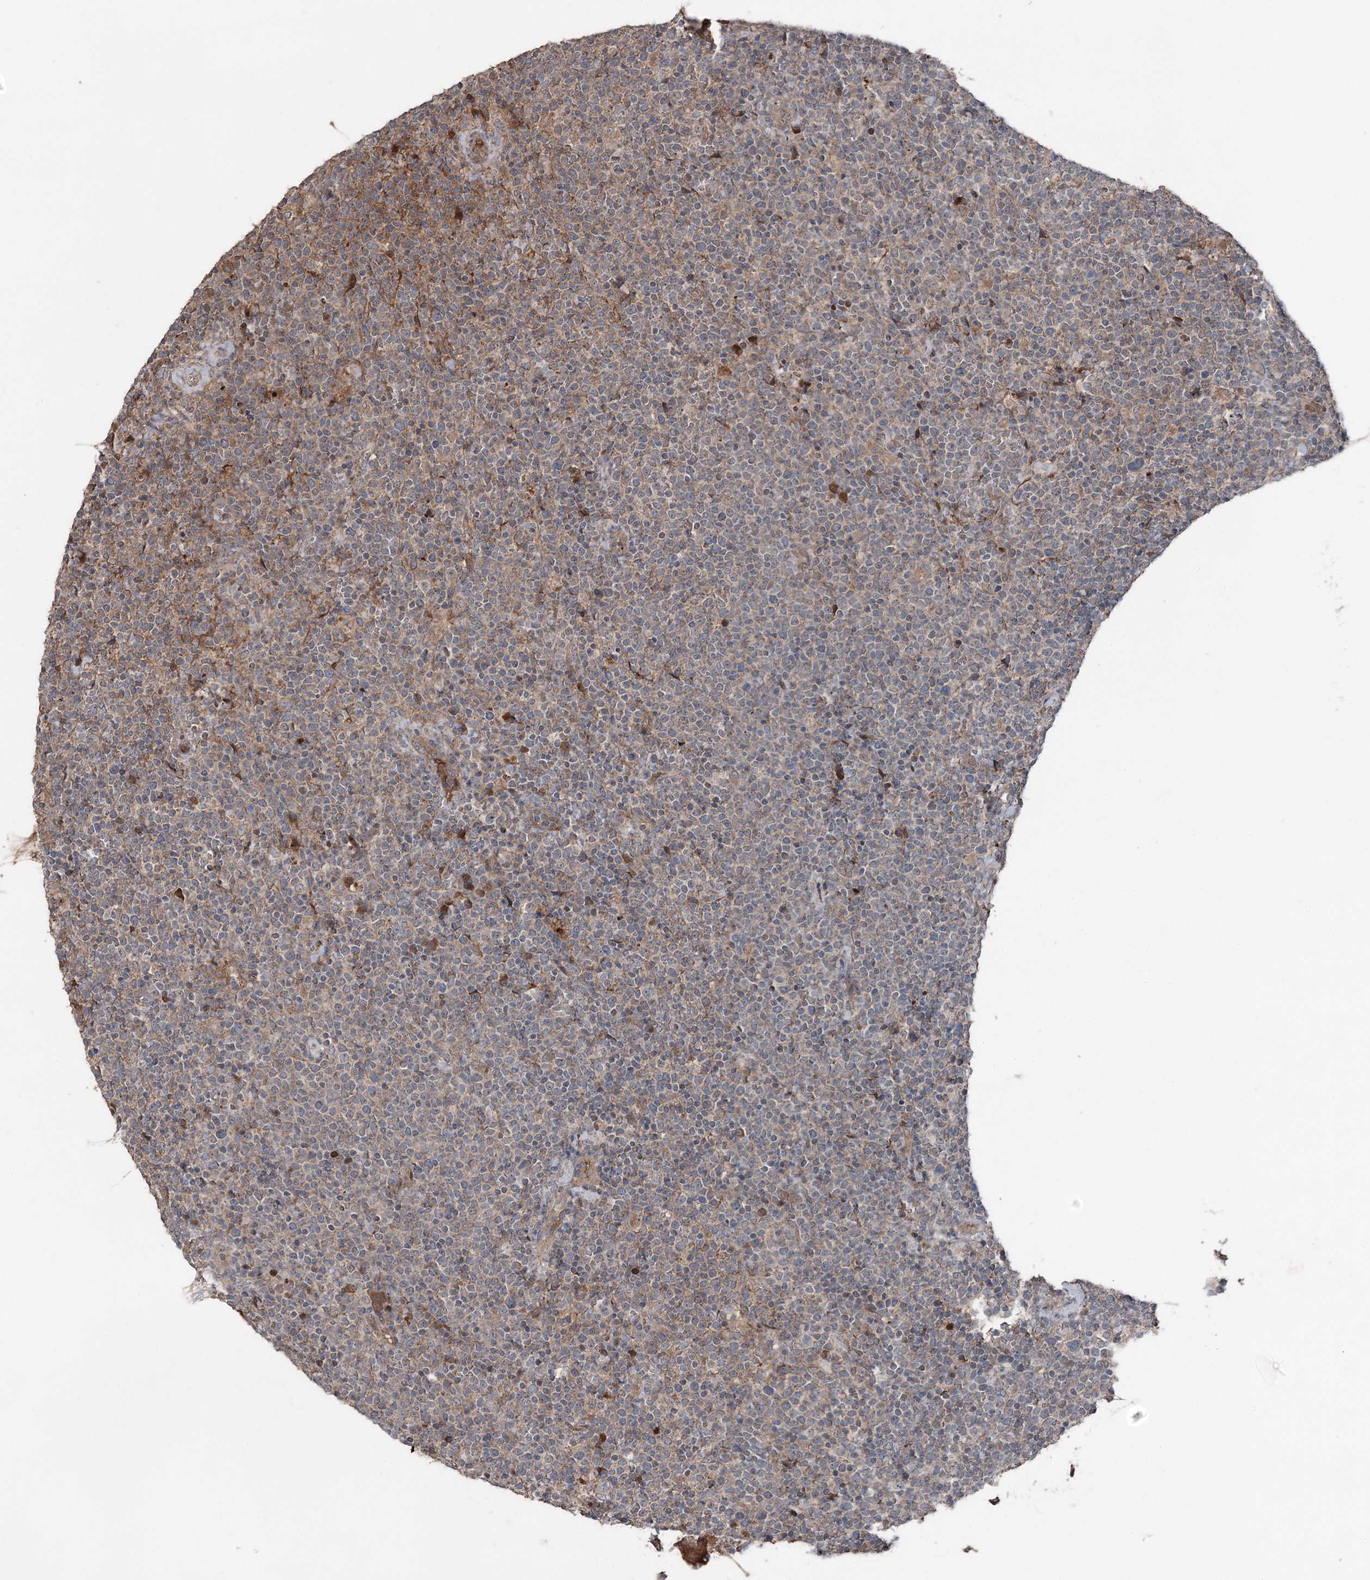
{"staining": {"intensity": "weak", "quantity": "25%-75%", "location": "cytoplasmic/membranous"}, "tissue": "lymphoma", "cell_type": "Tumor cells", "image_type": "cancer", "snomed": [{"axis": "morphology", "description": "Malignant lymphoma, non-Hodgkin's type, High grade"}, {"axis": "topography", "description": "Lymph node"}], "caption": "A histopathology image showing weak cytoplasmic/membranous staining in approximately 25%-75% of tumor cells in high-grade malignant lymphoma, non-Hodgkin's type, as visualized by brown immunohistochemical staining.", "gene": "MAPK8IP2", "patient": {"sex": "male", "age": 61}}